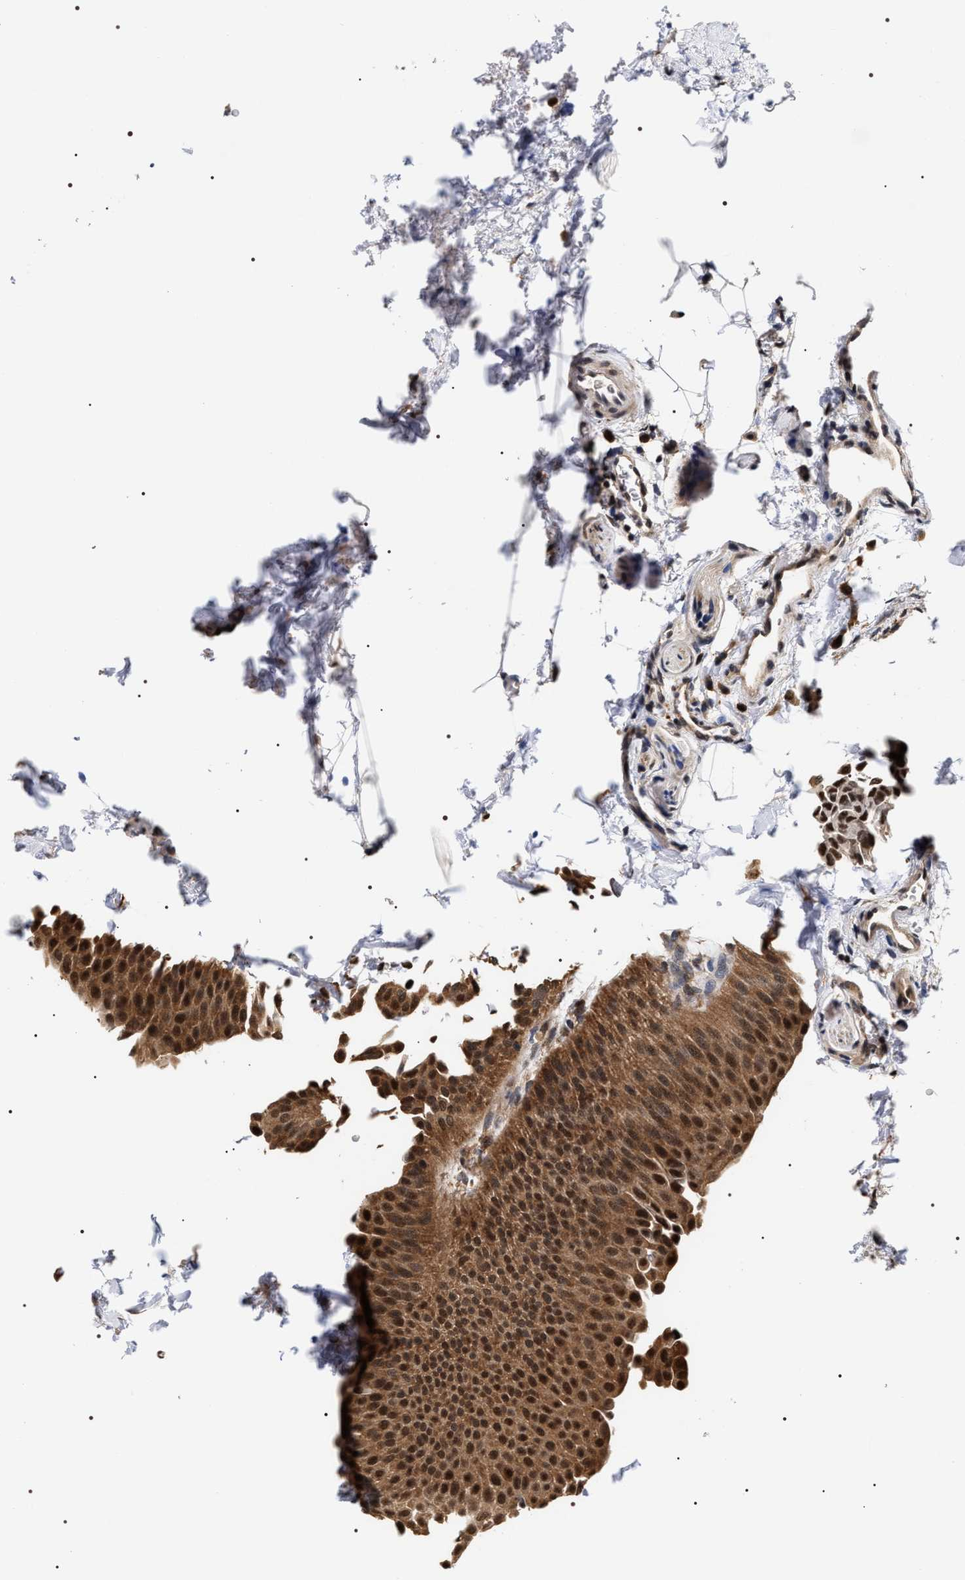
{"staining": {"intensity": "moderate", "quantity": ">75%", "location": "cytoplasmic/membranous,nuclear"}, "tissue": "urothelial cancer", "cell_type": "Tumor cells", "image_type": "cancer", "snomed": [{"axis": "morphology", "description": "Urothelial carcinoma, Low grade"}, {"axis": "topography", "description": "Urinary bladder"}], "caption": "Immunohistochemistry (IHC) micrograph of human low-grade urothelial carcinoma stained for a protein (brown), which demonstrates medium levels of moderate cytoplasmic/membranous and nuclear expression in approximately >75% of tumor cells.", "gene": "BAG6", "patient": {"sex": "female", "age": 60}}